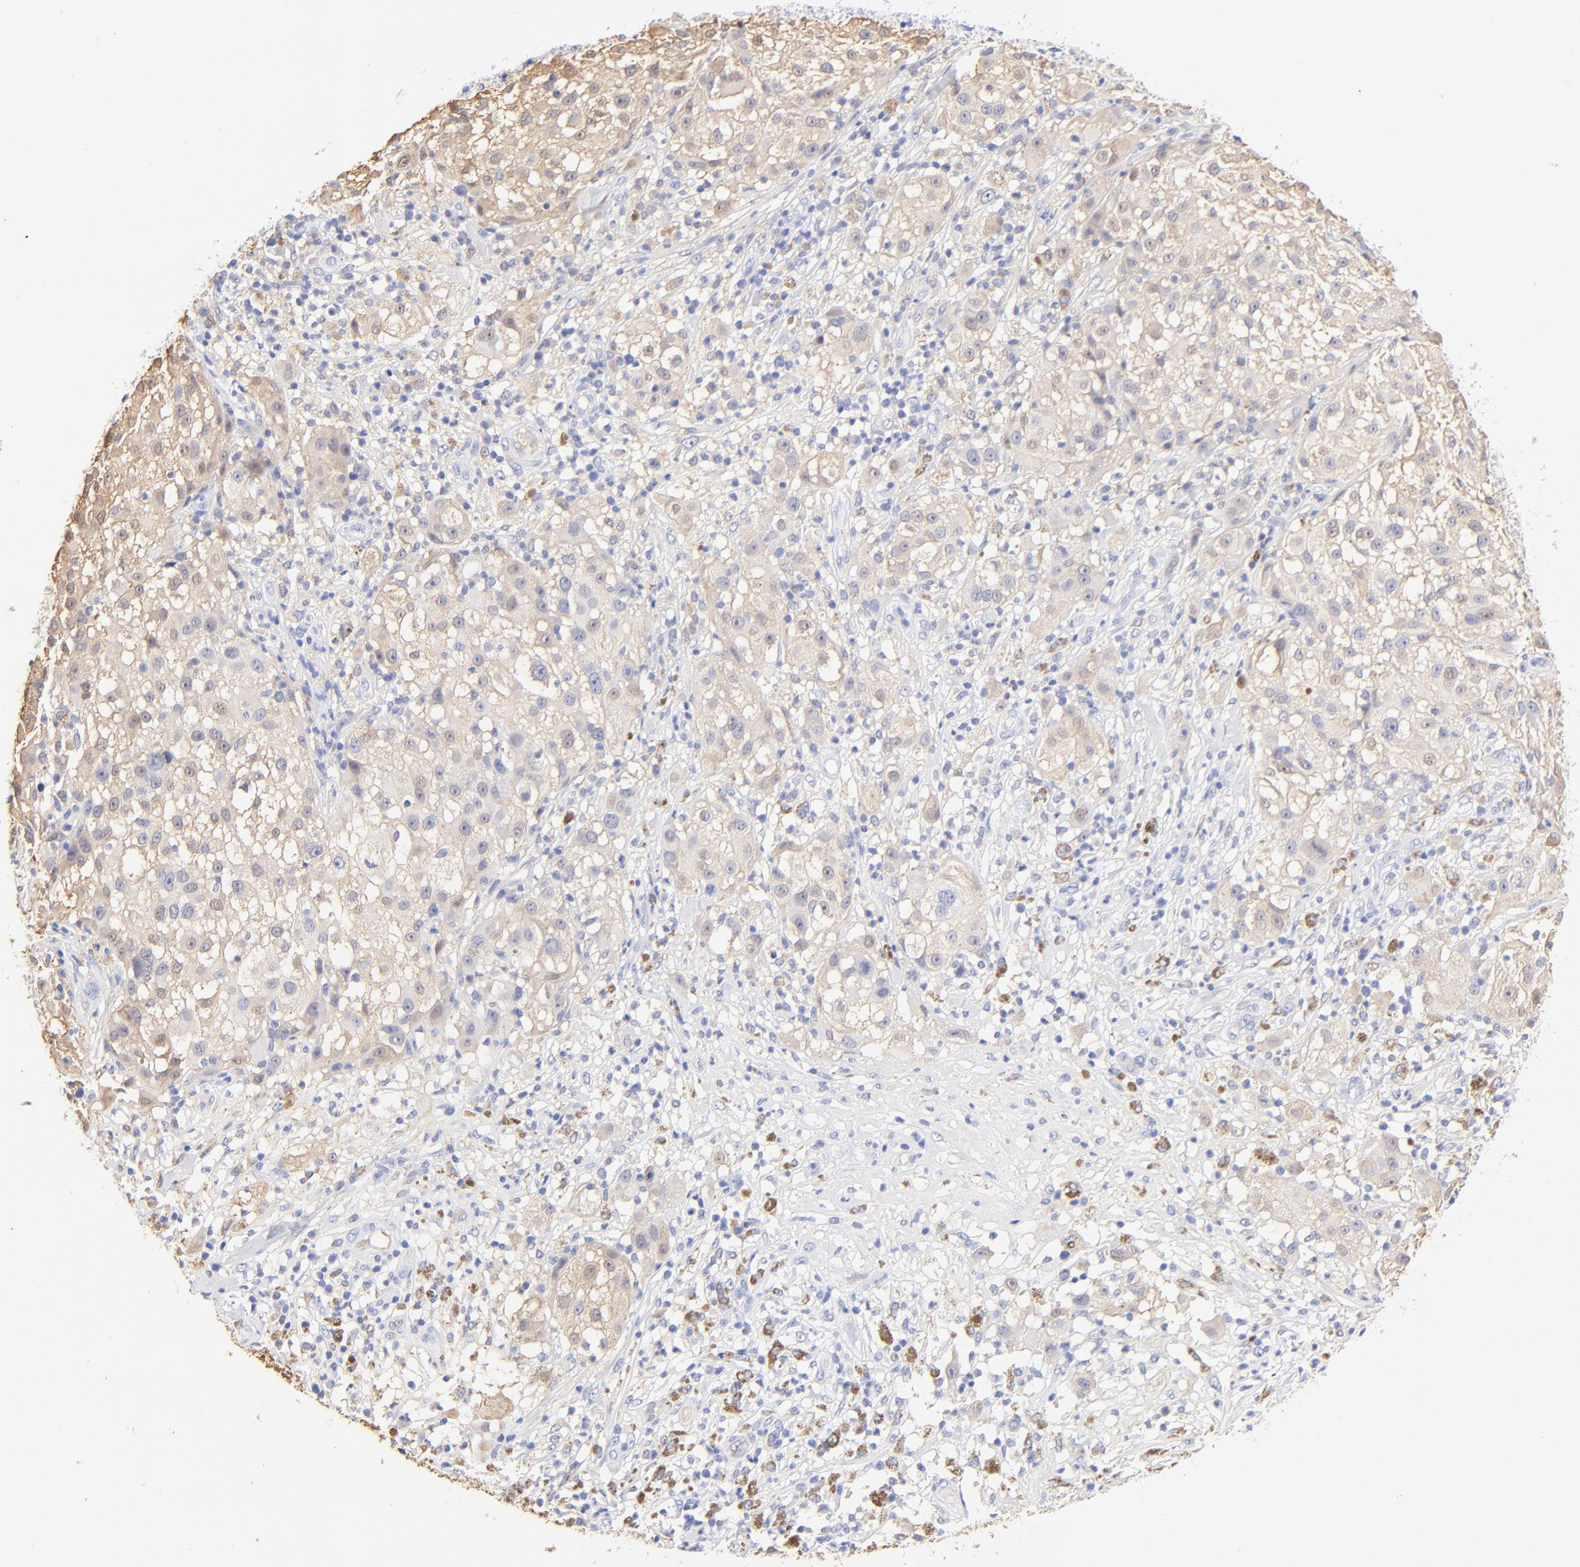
{"staining": {"intensity": "weak", "quantity": ">75%", "location": "cytoplasmic/membranous"}, "tissue": "melanoma", "cell_type": "Tumor cells", "image_type": "cancer", "snomed": [{"axis": "morphology", "description": "Necrosis, NOS"}, {"axis": "morphology", "description": "Malignant melanoma, NOS"}, {"axis": "topography", "description": "Skin"}], "caption": "Weak cytoplasmic/membranous expression is present in approximately >75% of tumor cells in malignant melanoma. (Brightfield microscopy of DAB IHC at high magnification).", "gene": "ALDH1A1", "patient": {"sex": "female", "age": 87}}